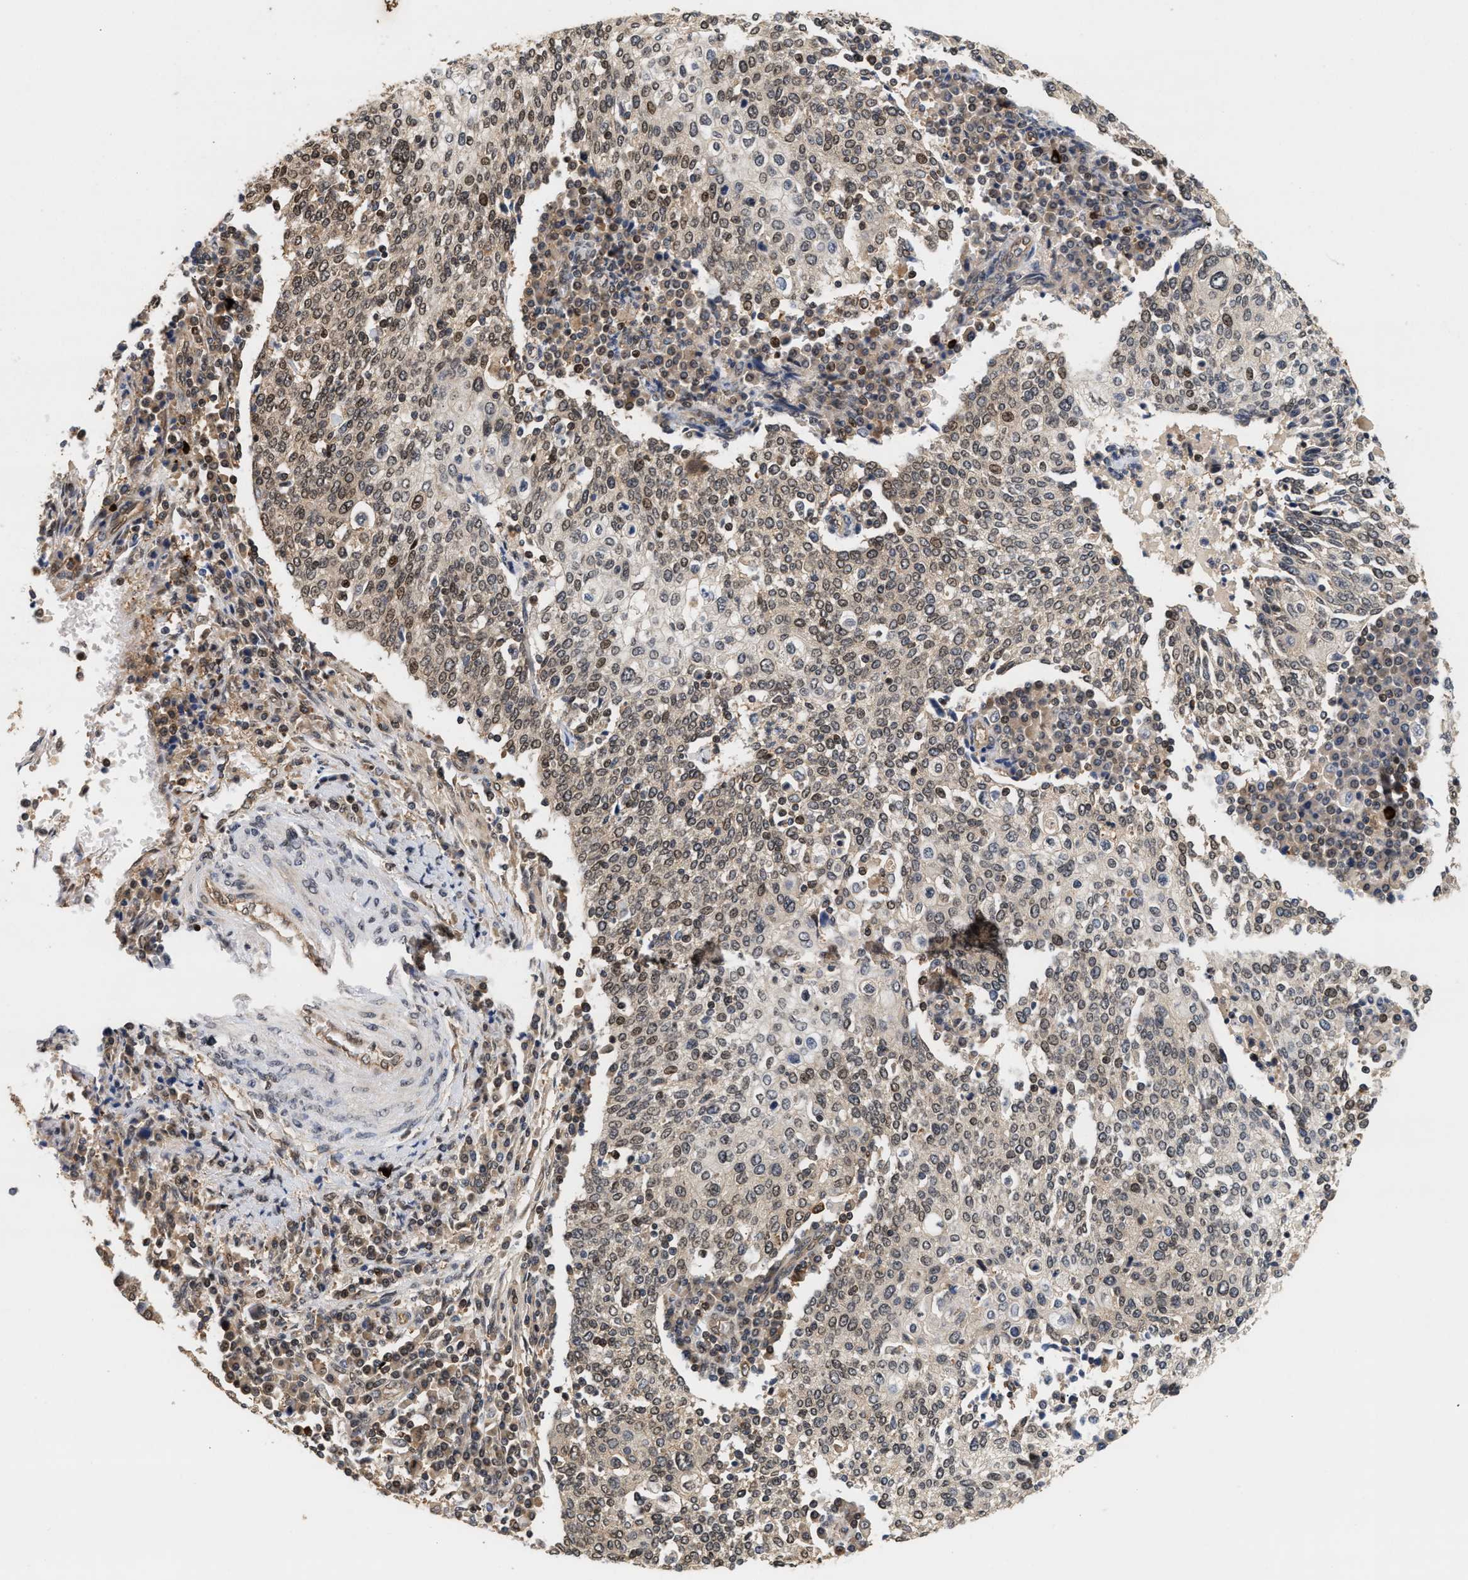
{"staining": {"intensity": "weak", "quantity": ">75%", "location": "cytoplasmic/membranous,nuclear"}, "tissue": "cervical cancer", "cell_type": "Tumor cells", "image_type": "cancer", "snomed": [{"axis": "morphology", "description": "Squamous cell carcinoma, NOS"}, {"axis": "topography", "description": "Cervix"}], "caption": "Tumor cells demonstrate low levels of weak cytoplasmic/membranous and nuclear staining in about >75% of cells in cervical squamous cell carcinoma.", "gene": "ABHD5", "patient": {"sex": "female", "age": 40}}